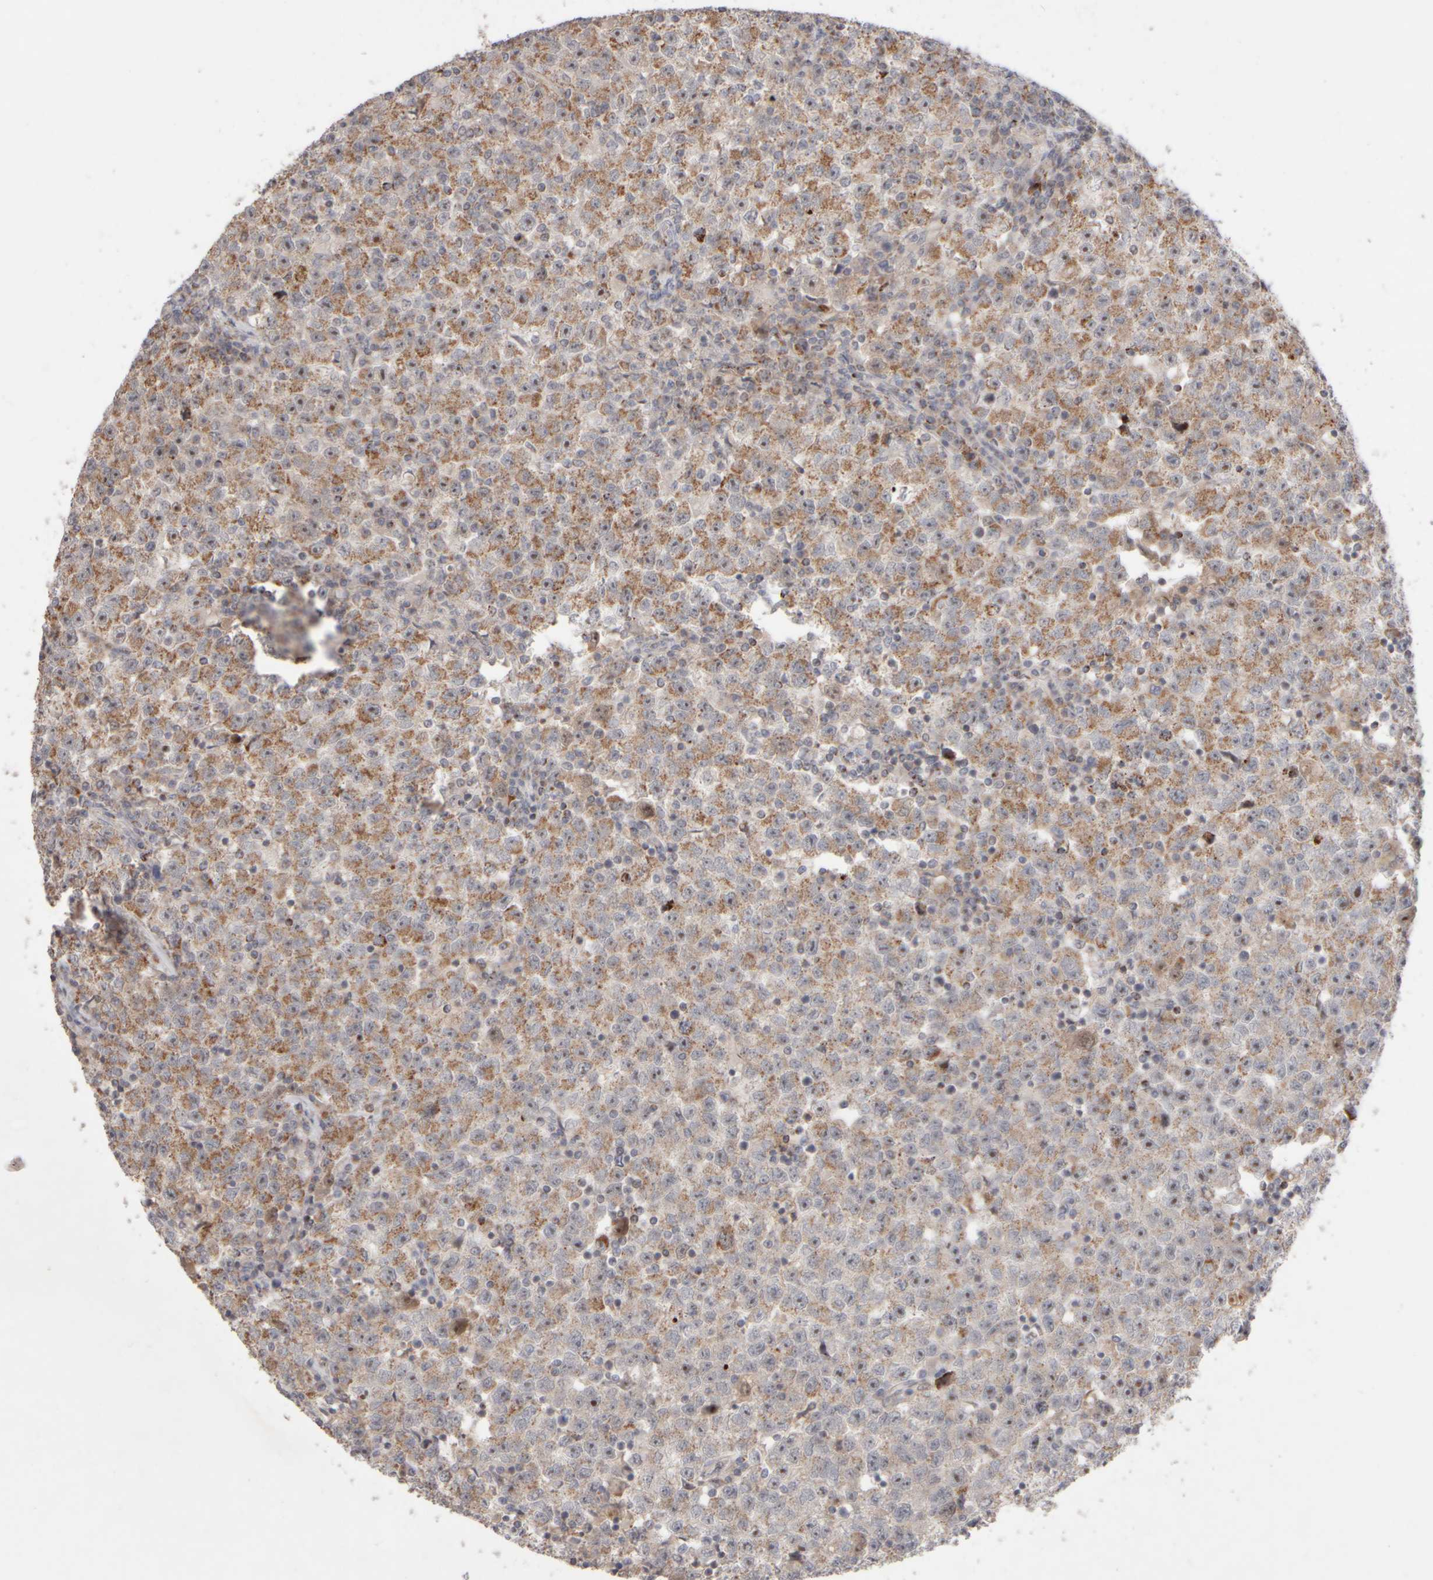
{"staining": {"intensity": "moderate", "quantity": ">75%", "location": "cytoplasmic/membranous,nuclear"}, "tissue": "testis cancer", "cell_type": "Tumor cells", "image_type": "cancer", "snomed": [{"axis": "morphology", "description": "Seminoma, NOS"}, {"axis": "topography", "description": "Testis"}], "caption": "Immunohistochemistry (IHC) image of neoplastic tissue: testis seminoma stained using IHC reveals medium levels of moderate protein expression localized specifically in the cytoplasmic/membranous and nuclear of tumor cells, appearing as a cytoplasmic/membranous and nuclear brown color.", "gene": "CHADL", "patient": {"sex": "male", "age": 22}}